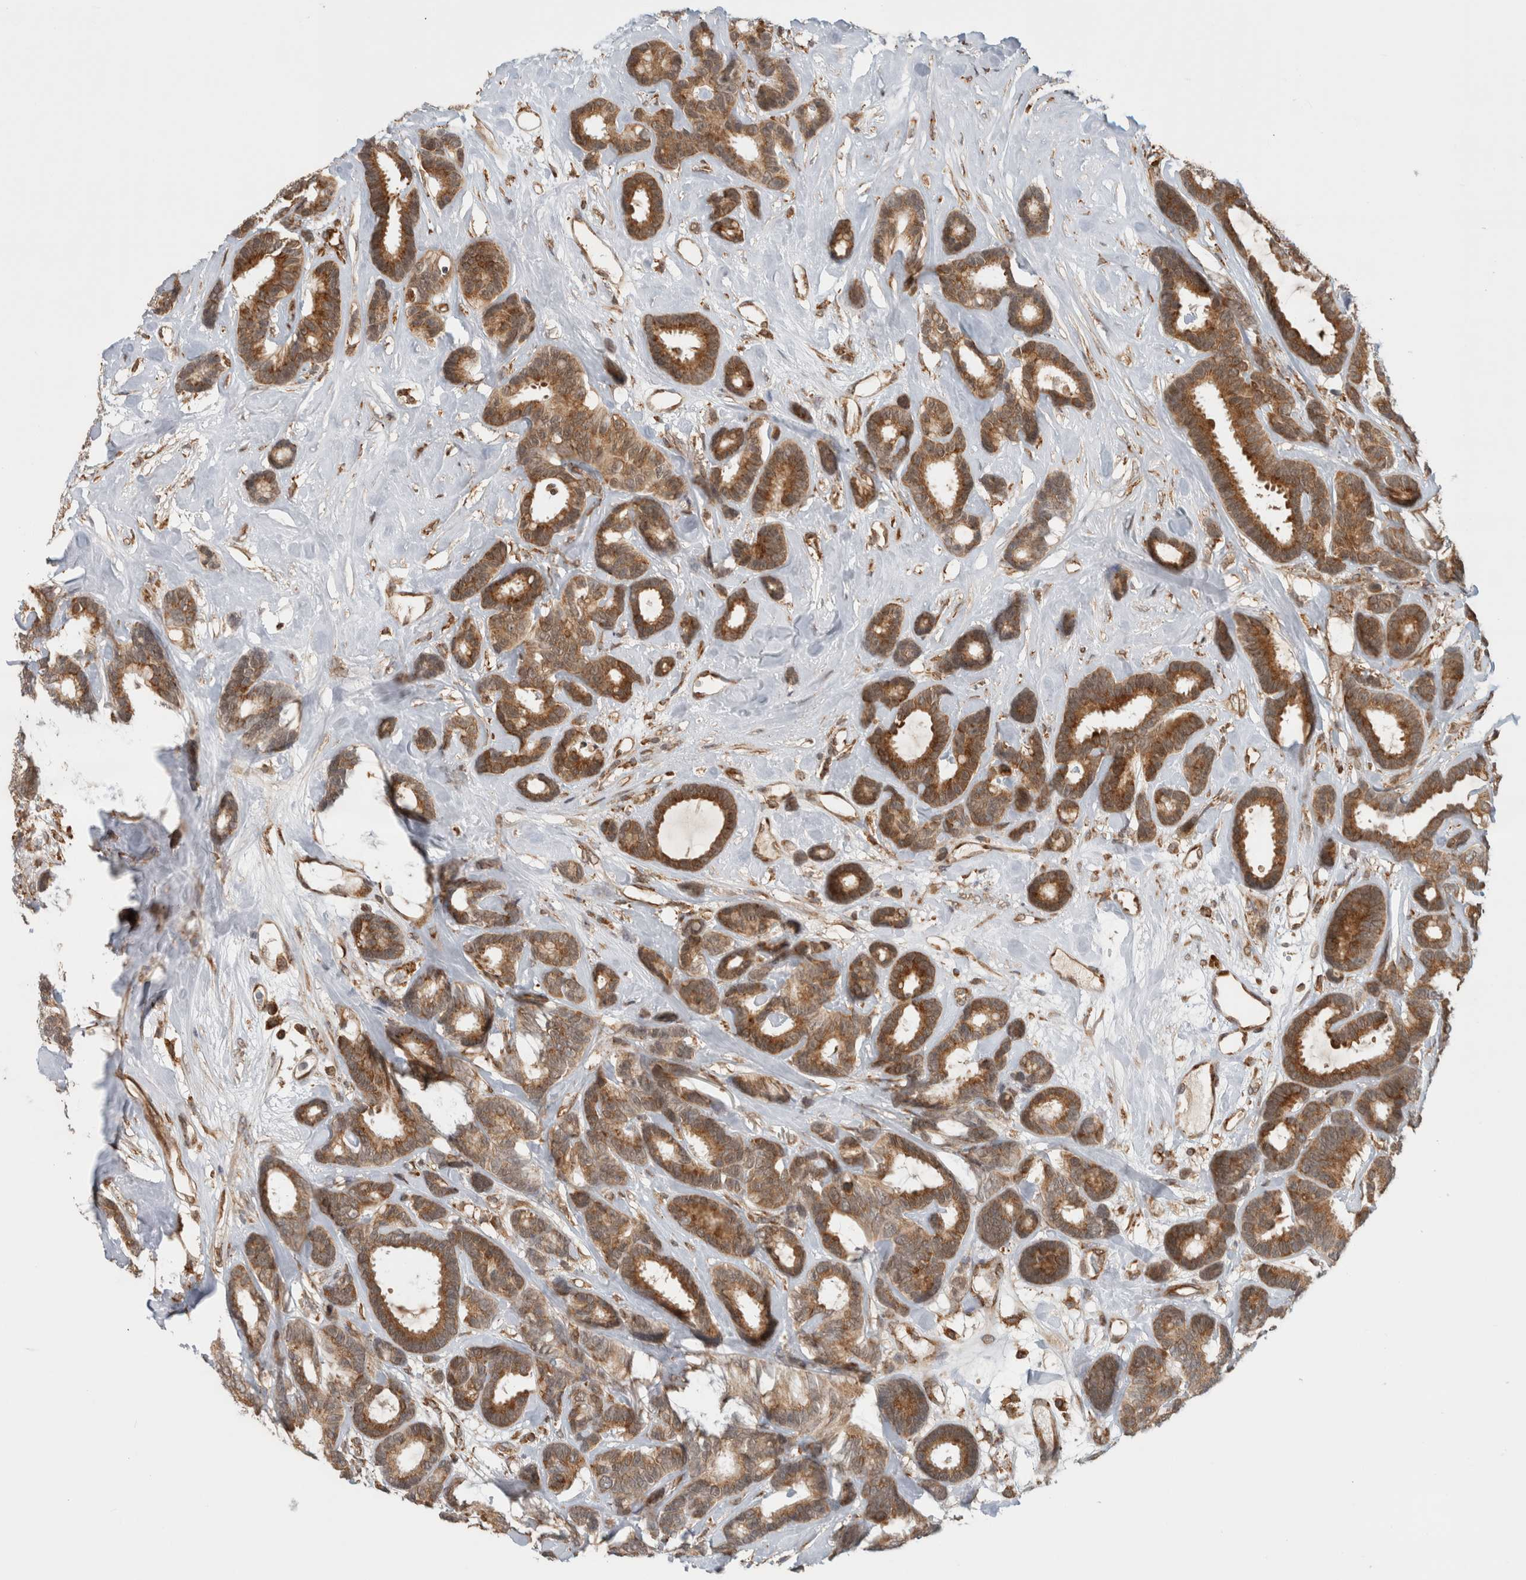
{"staining": {"intensity": "moderate", "quantity": ">75%", "location": "cytoplasmic/membranous"}, "tissue": "breast cancer", "cell_type": "Tumor cells", "image_type": "cancer", "snomed": [{"axis": "morphology", "description": "Duct carcinoma"}, {"axis": "topography", "description": "Breast"}], "caption": "Immunohistochemistry (DAB) staining of human intraductal carcinoma (breast) displays moderate cytoplasmic/membranous protein staining in about >75% of tumor cells.", "gene": "MS4A7", "patient": {"sex": "female", "age": 87}}